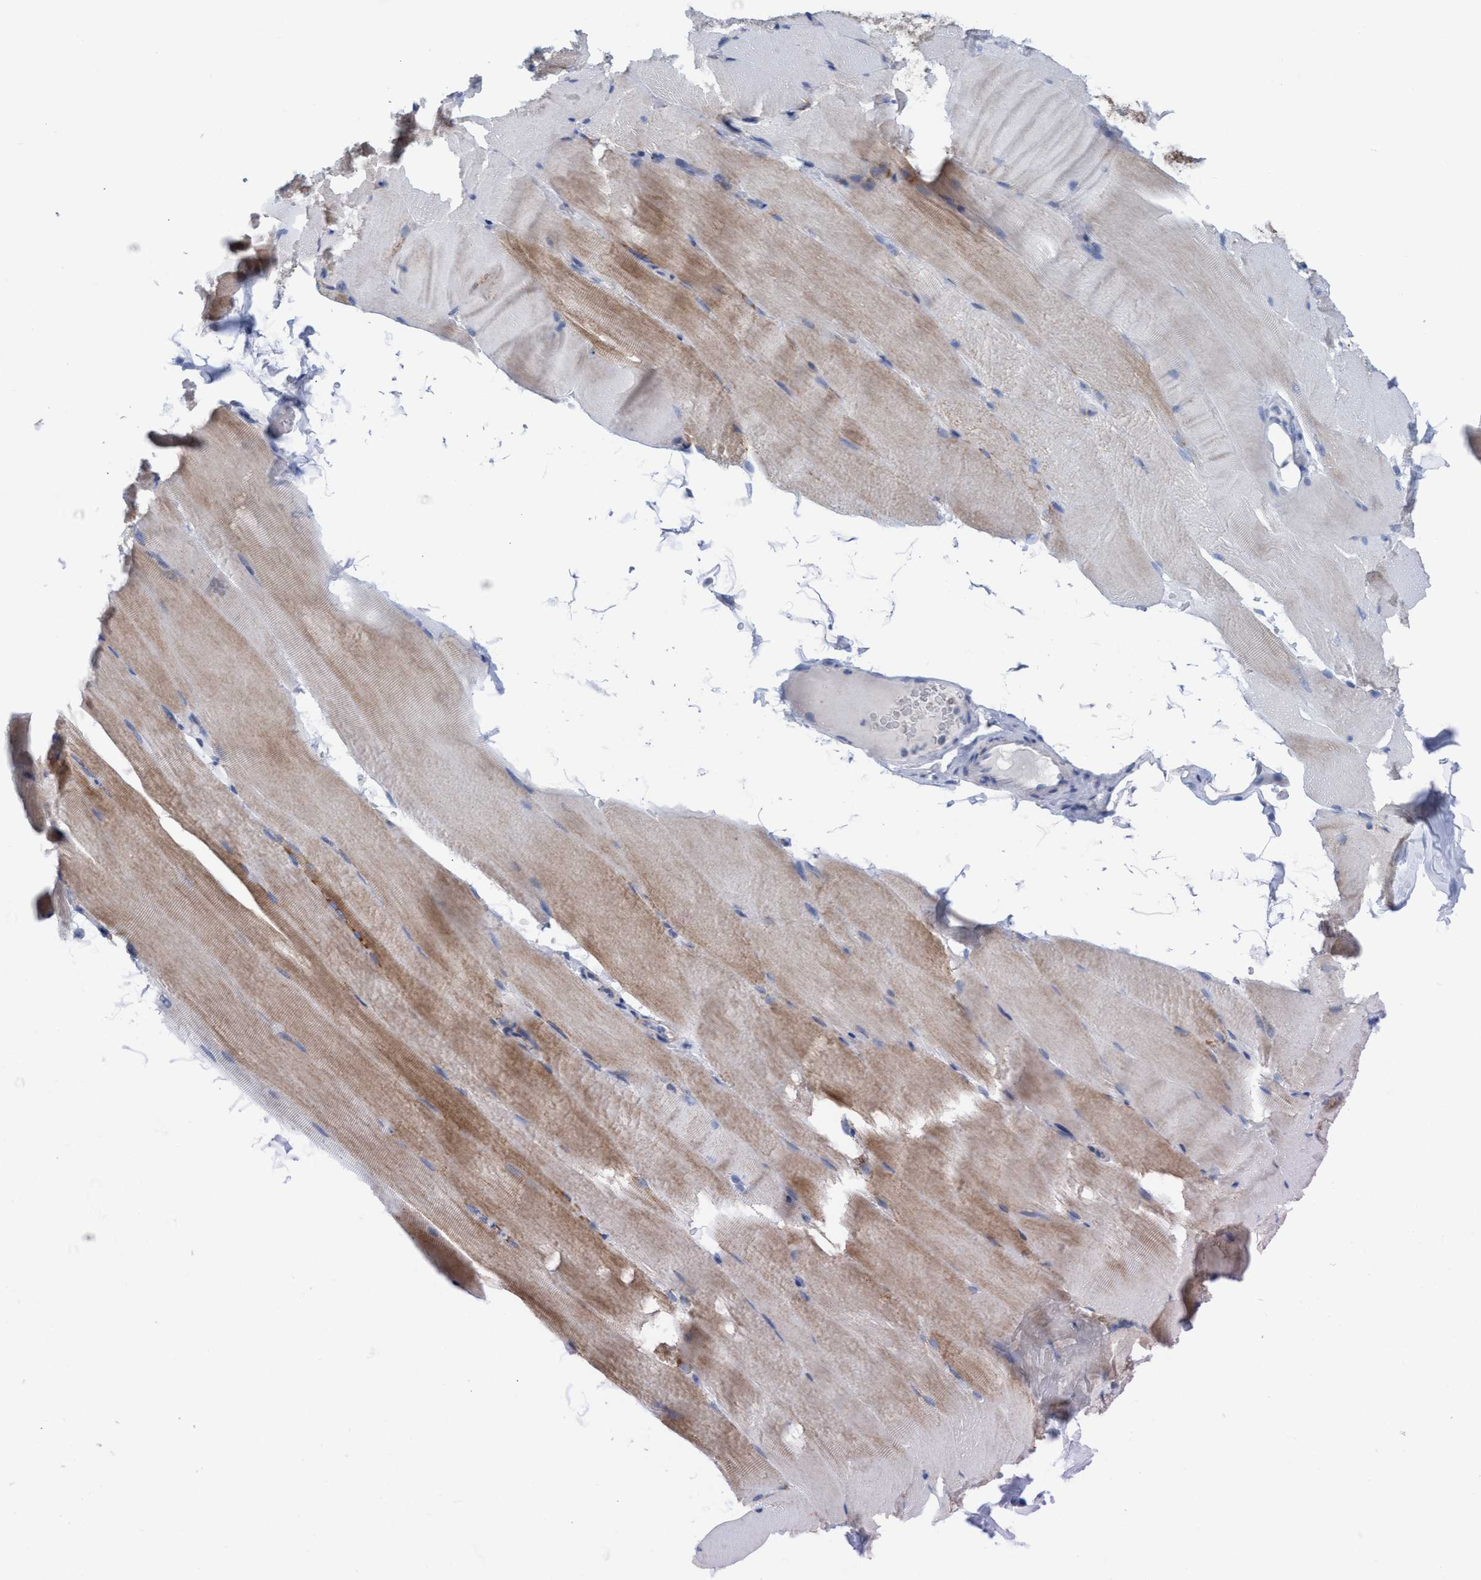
{"staining": {"intensity": "moderate", "quantity": "25%-75%", "location": "cytoplasmic/membranous"}, "tissue": "skeletal muscle", "cell_type": "Myocytes", "image_type": "normal", "snomed": [{"axis": "morphology", "description": "Normal tissue, NOS"}, {"axis": "topography", "description": "Skeletal muscle"}, {"axis": "topography", "description": "Parathyroid gland"}], "caption": "Moderate cytoplasmic/membranous expression for a protein is appreciated in approximately 25%-75% of myocytes of unremarkable skeletal muscle using immunohistochemistry.", "gene": "GGA3", "patient": {"sex": "female", "age": 37}}